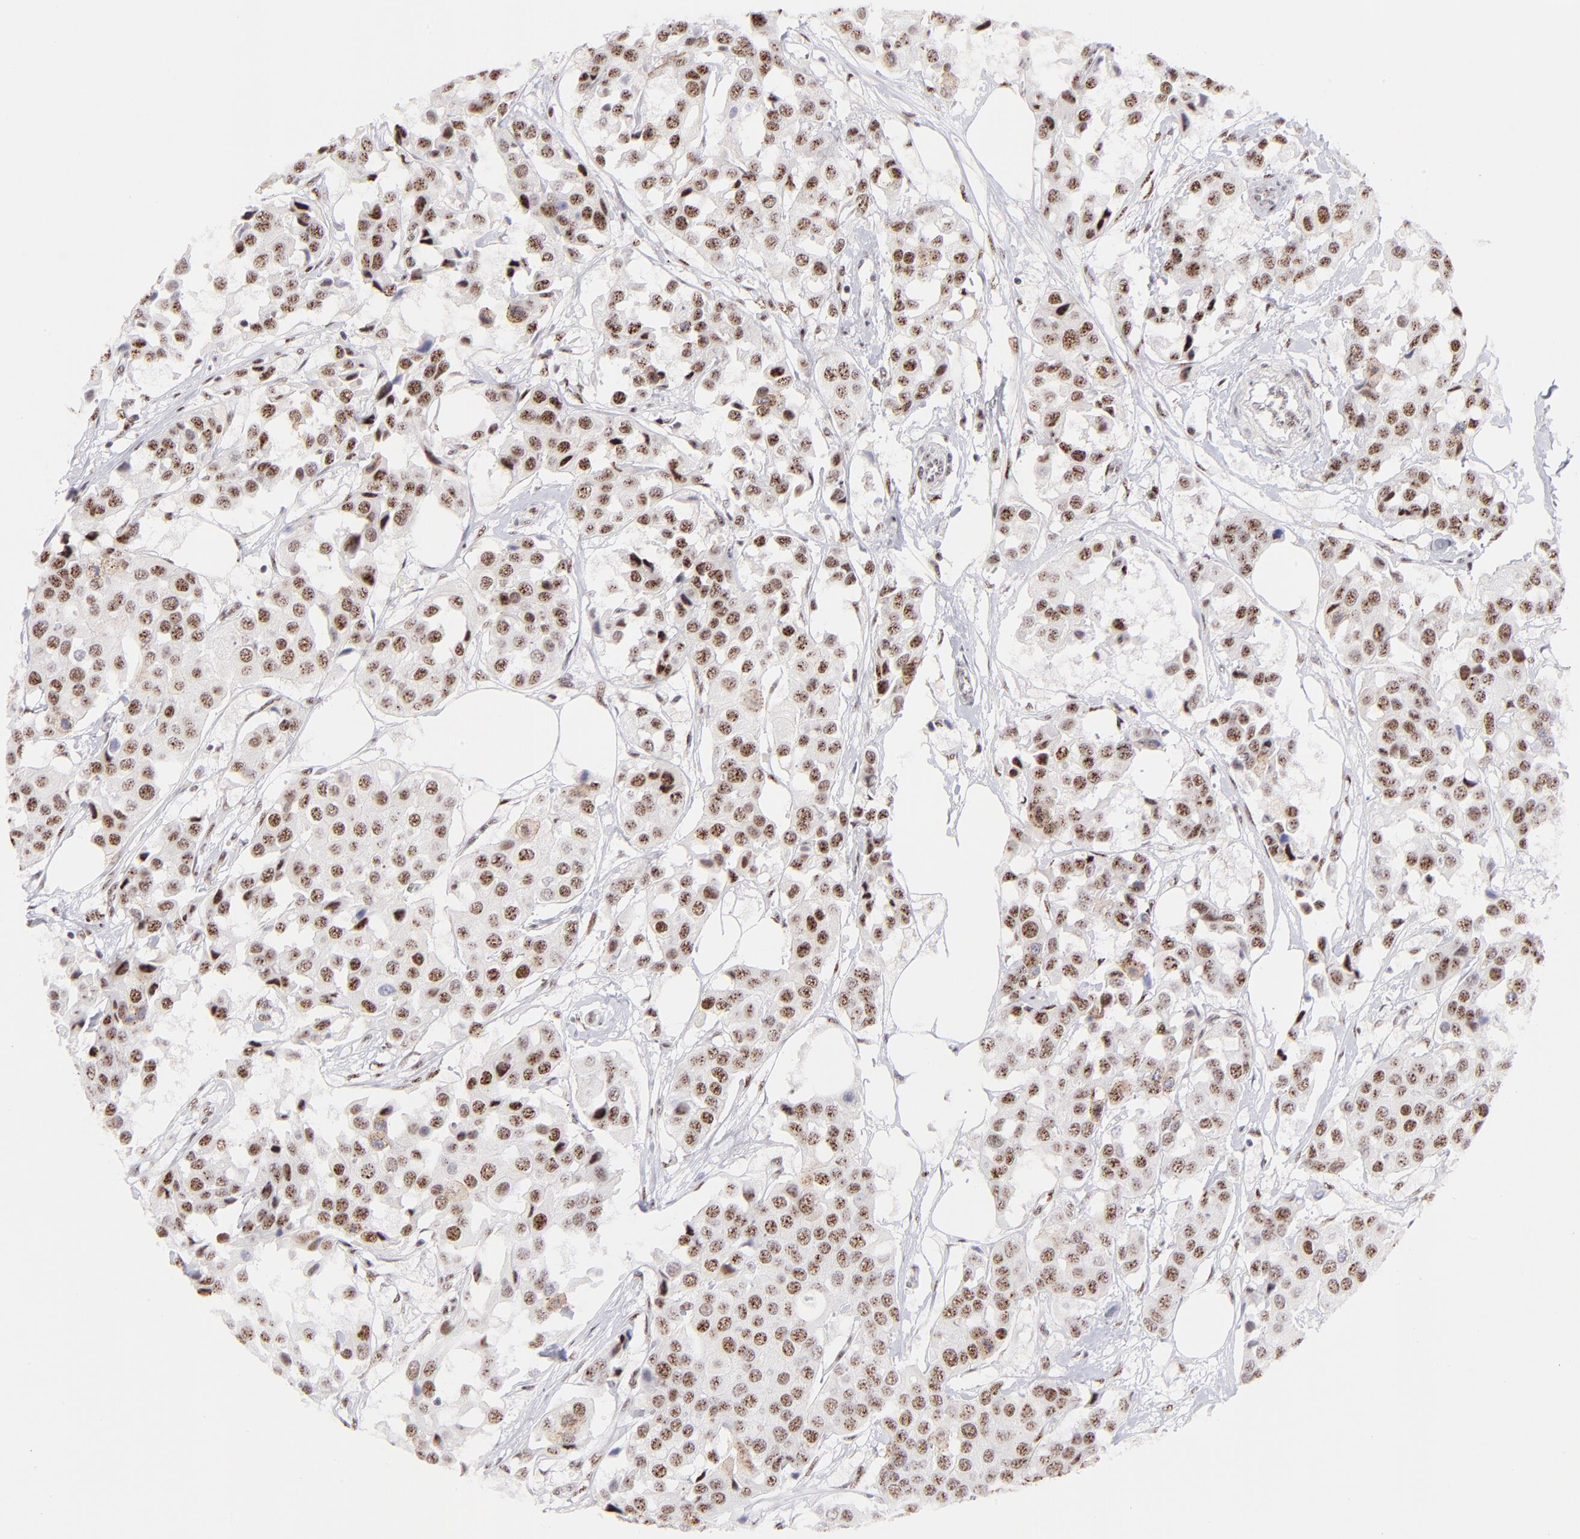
{"staining": {"intensity": "moderate", "quantity": ">75%", "location": "nuclear"}, "tissue": "breast cancer", "cell_type": "Tumor cells", "image_type": "cancer", "snomed": [{"axis": "morphology", "description": "Duct carcinoma"}, {"axis": "topography", "description": "Breast"}], "caption": "Immunohistochemistry image of neoplastic tissue: breast cancer (infiltrating ductal carcinoma) stained using immunohistochemistry exhibits medium levels of moderate protein expression localized specifically in the nuclear of tumor cells, appearing as a nuclear brown color.", "gene": "CDC25C", "patient": {"sex": "female", "age": 80}}